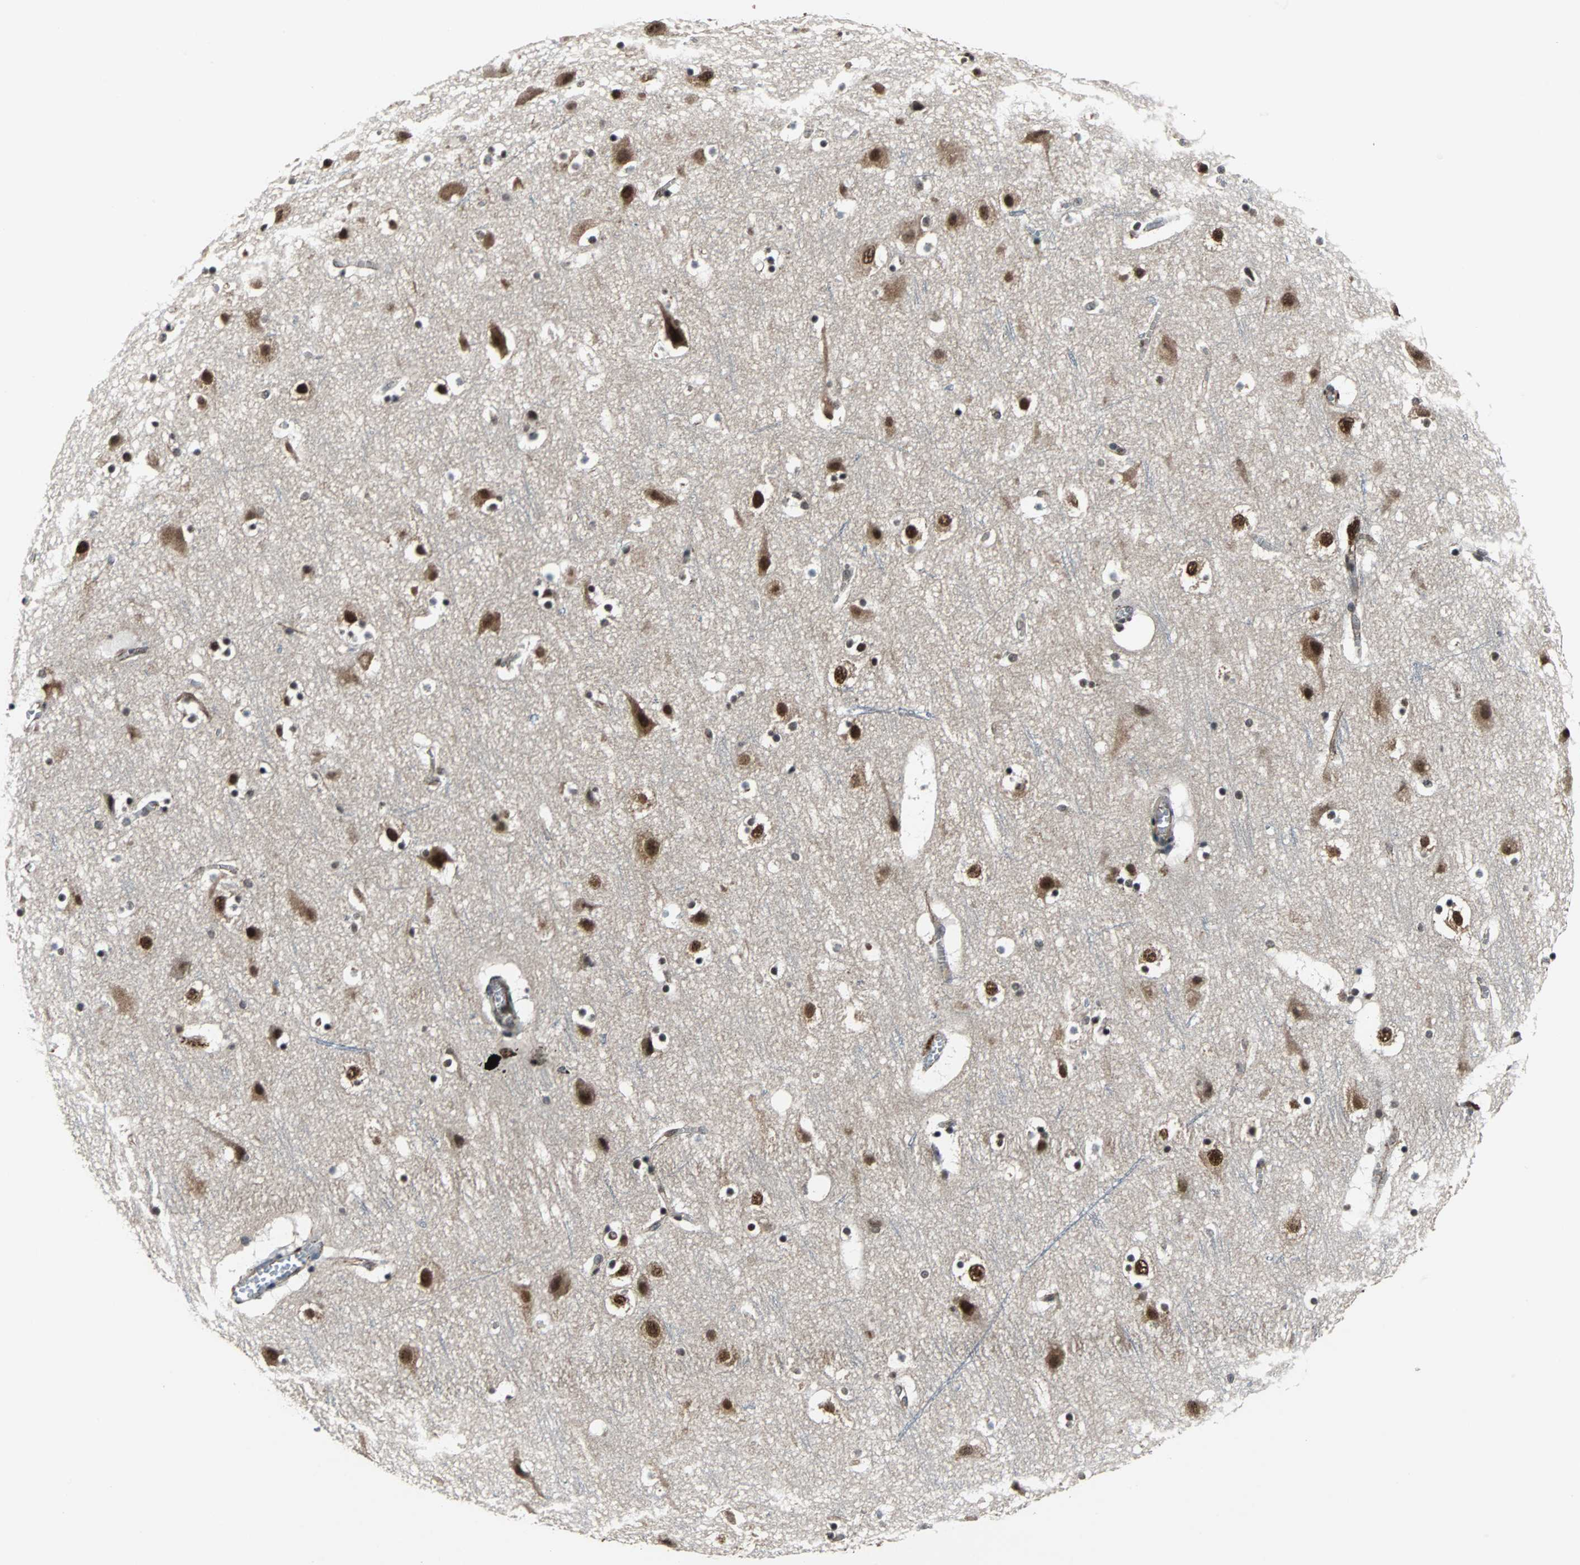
{"staining": {"intensity": "moderate", "quantity": ">75%", "location": "cytoplasmic/membranous"}, "tissue": "cerebral cortex", "cell_type": "Endothelial cells", "image_type": "normal", "snomed": [{"axis": "morphology", "description": "Normal tissue, NOS"}, {"axis": "topography", "description": "Cerebral cortex"}], "caption": "Brown immunohistochemical staining in normal cerebral cortex reveals moderate cytoplasmic/membranous staining in about >75% of endothelial cells. (Brightfield microscopy of DAB IHC at high magnification).", "gene": "LSR", "patient": {"sex": "male", "age": 45}}